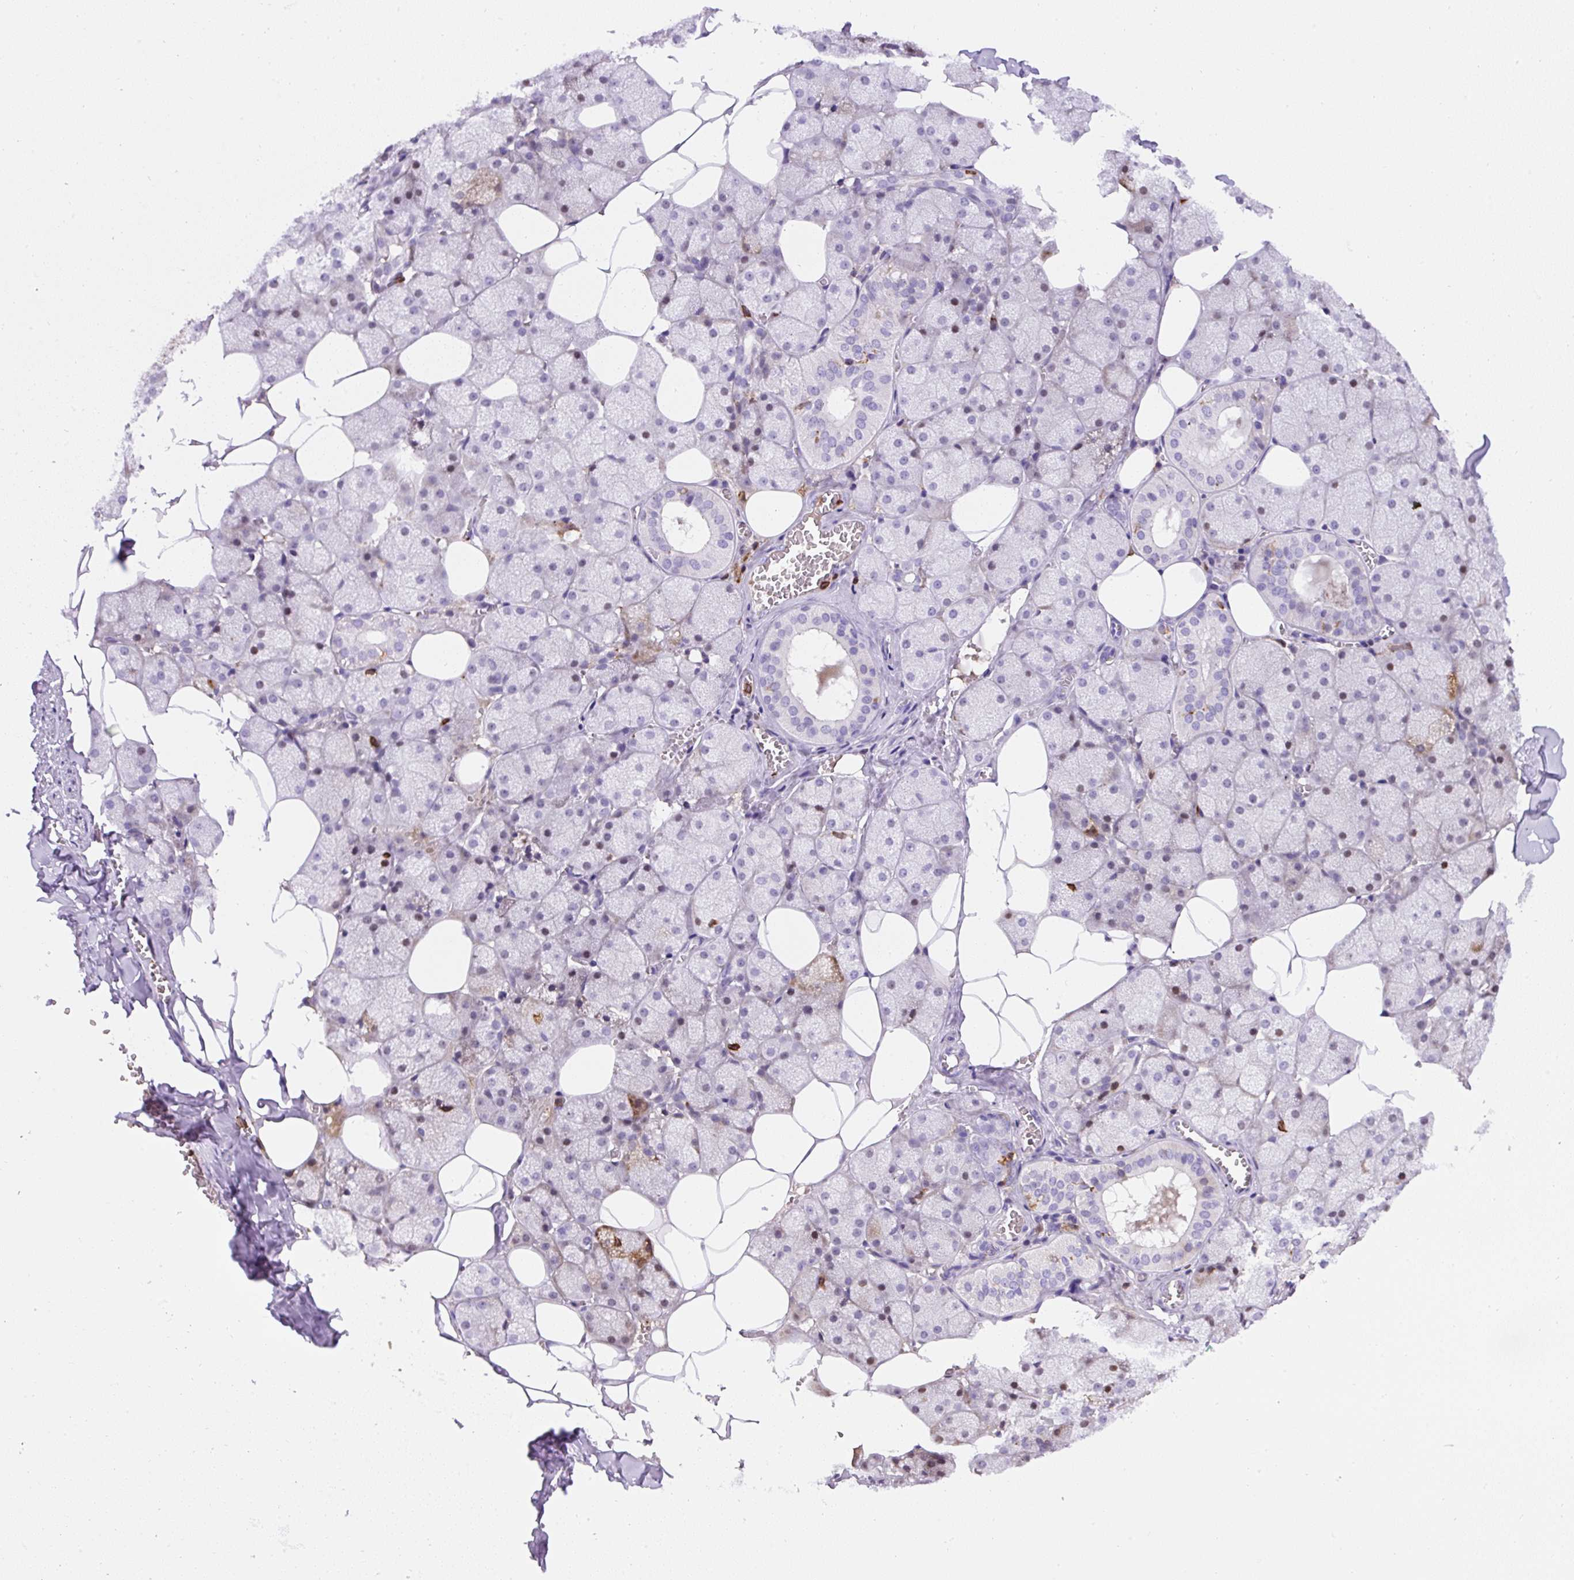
{"staining": {"intensity": "negative", "quantity": "none", "location": "none"}, "tissue": "salivary gland", "cell_type": "Glandular cells", "image_type": "normal", "snomed": [{"axis": "morphology", "description": "Normal tissue, NOS"}, {"axis": "topography", "description": "Salivary gland"}, {"axis": "topography", "description": "Peripheral nerve tissue"}], "caption": "Immunohistochemistry (IHC) micrograph of benign salivary gland stained for a protein (brown), which demonstrates no expression in glandular cells. (Immunohistochemistry, brightfield microscopy, high magnification).", "gene": "FAM228B", "patient": {"sex": "male", "age": 38}}